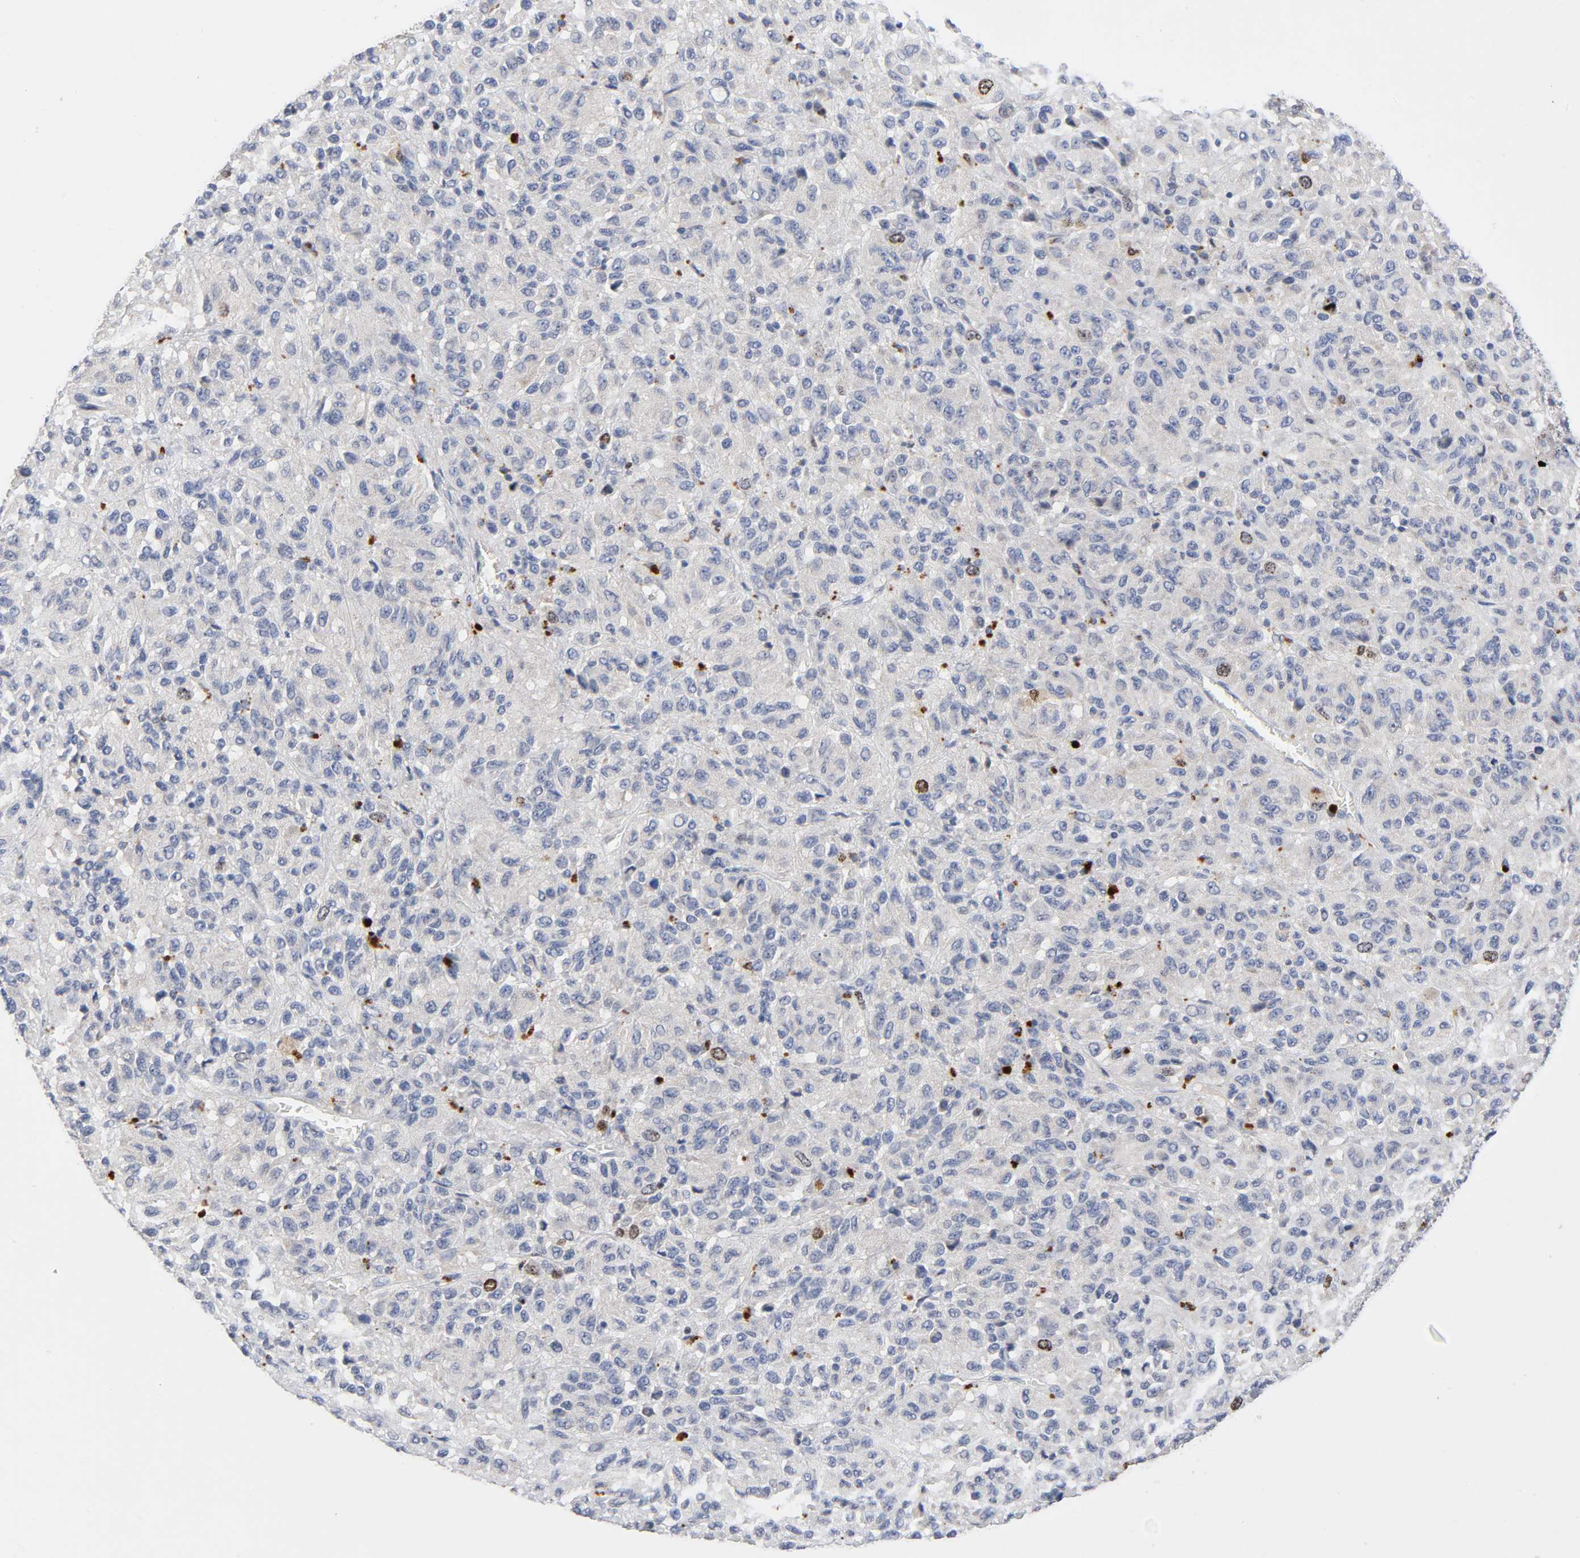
{"staining": {"intensity": "moderate", "quantity": "<25%", "location": "nuclear"}, "tissue": "melanoma", "cell_type": "Tumor cells", "image_type": "cancer", "snomed": [{"axis": "morphology", "description": "Malignant melanoma, Metastatic site"}, {"axis": "topography", "description": "Lung"}], "caption": "This micrograph displays immunohistochemistry staining of human melanoma, with low moderate nuclear staining in about <25% of tumor cells.", "gene": "BIRC5", "patient": {"sex": "male", "age": 64}}